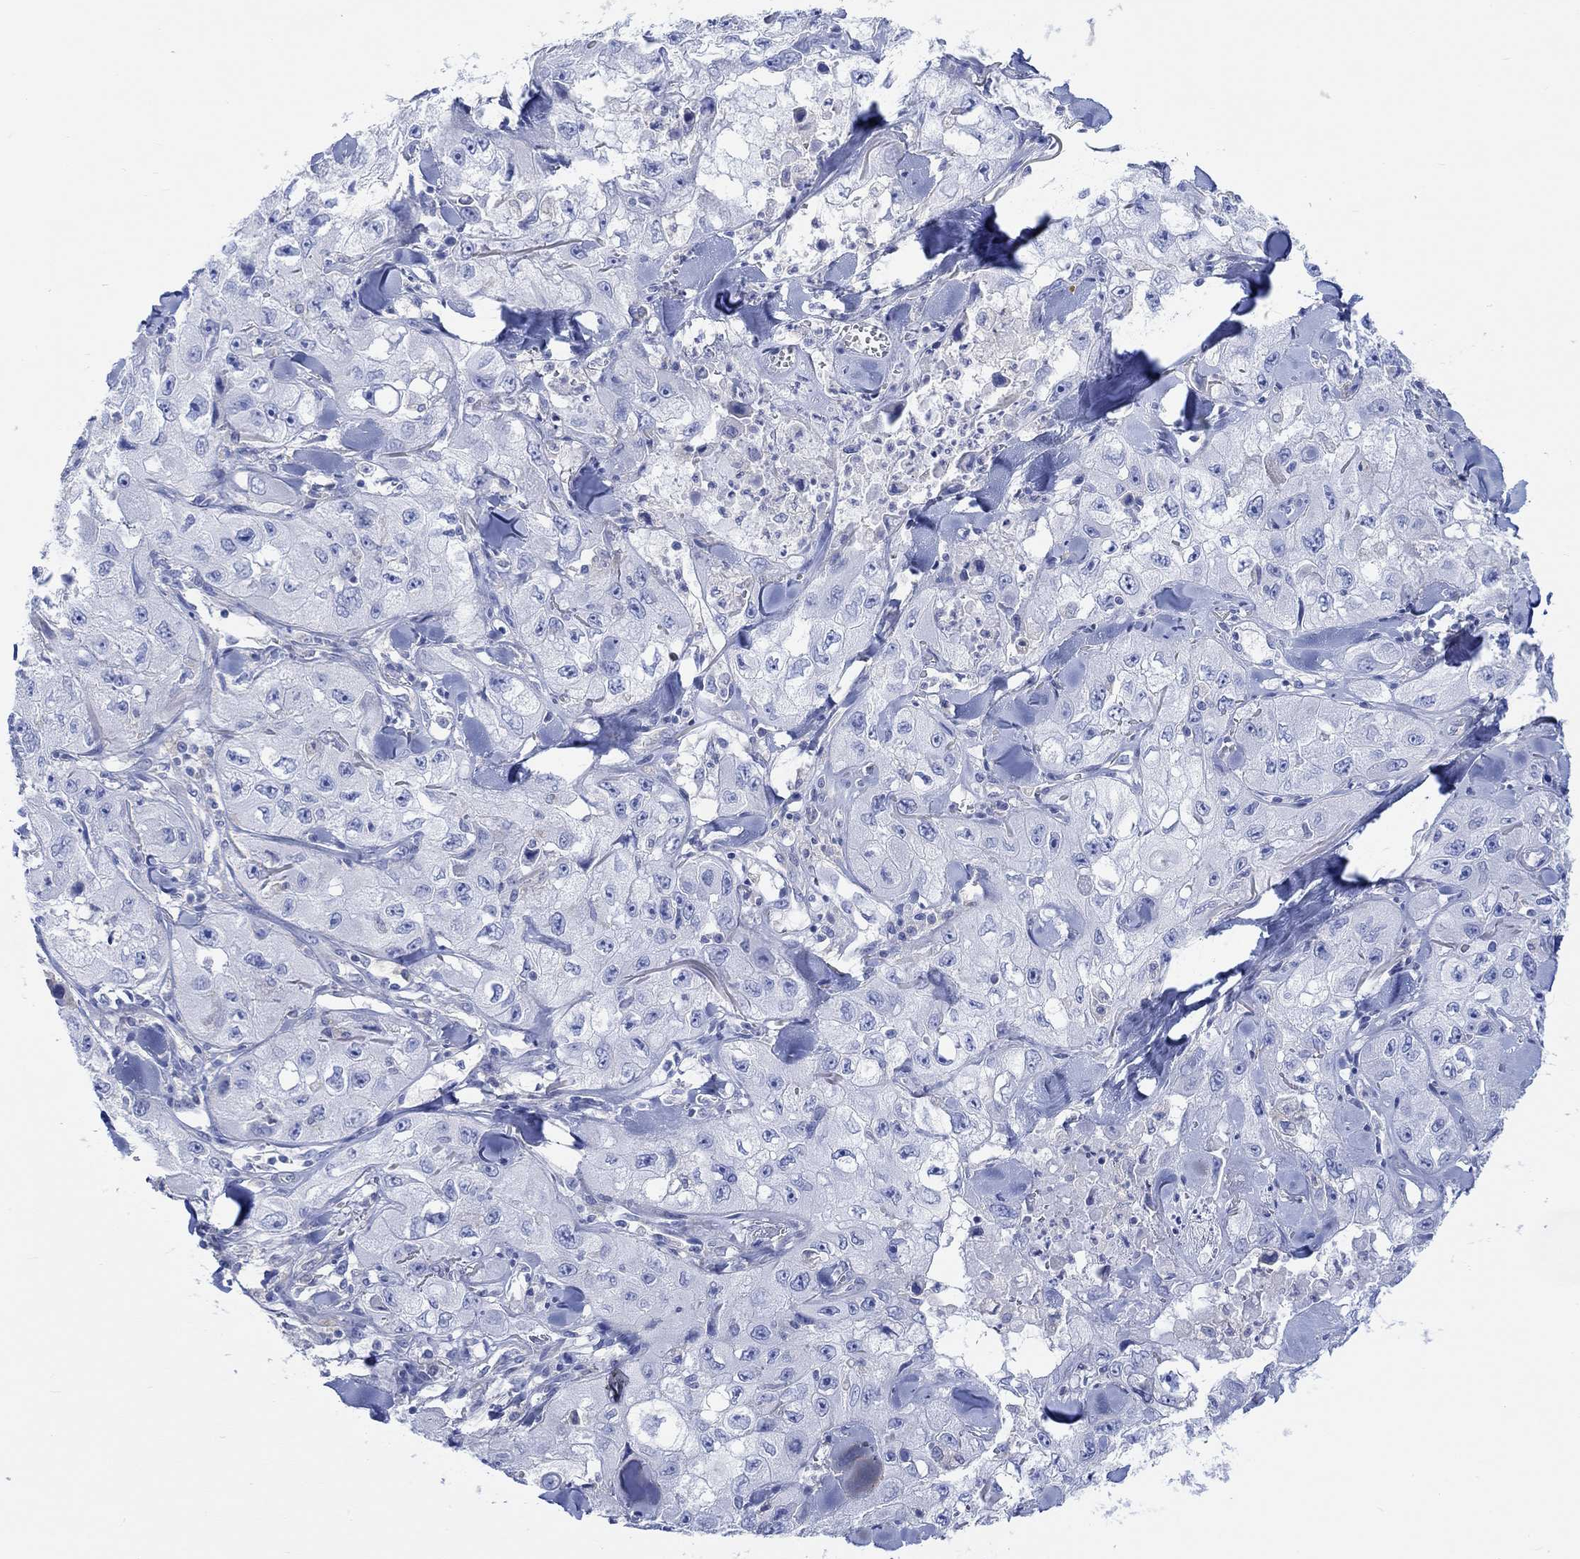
{"staining": {"intensity": "negative", "quantity": "none", "location": "none"}, "tissue": "skin cancer", "cell_type": "Tumor cells", "image_type": "cancer", "snomed": [{"axis": "morphology", "description": "Squamous cell carcinoma, NOS"}, {"axis": "topography", "description": "Skin"}, {"axis": "topography", "description": "Subcutis"}], "caption": "Squamous cell carcinoma (skin) was stained to show a protein in brown. There is no significant positivity in tumor cells.", "gene": "REEP6", "patient": {"sex": "male", "age": 73}}